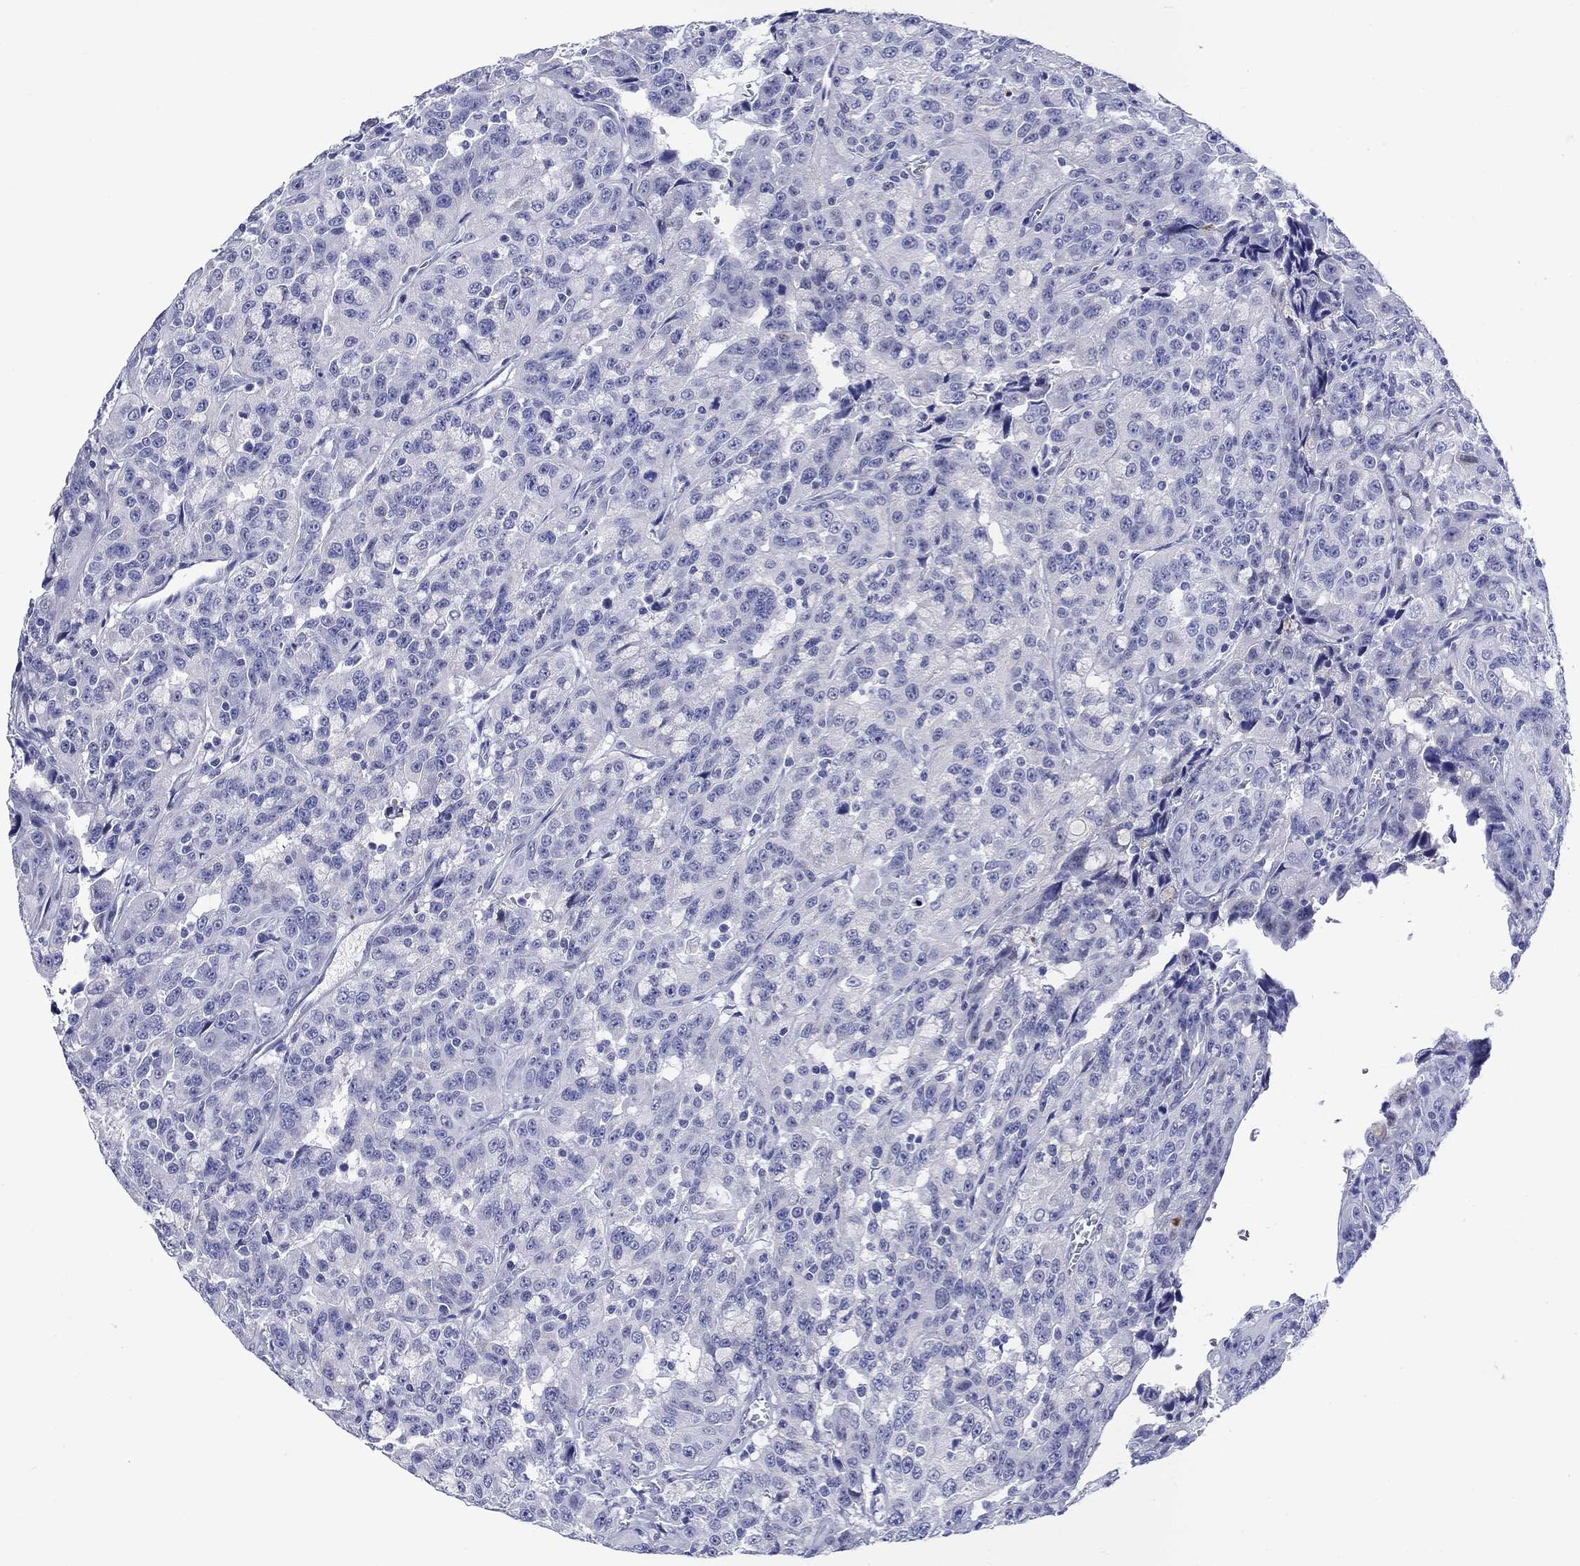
{"staining": {"intensity": "negative", "quantity": "none", "location": "none"}, "tissue": "urothelial cancer", "cell_type": "Tumor cells", "image_type": "cancer", "snomed": [{"axis": "morphology", "description": "Urothelial carcinoma, NOS"}, {"axis": "morphology", "description": "Urothelial carcinoma, High grade"}, {"axis": "topography", "description": "Urinary bladder"}], "caption": "This micrograph is of urothelial carcinoma (high-grade) stained with IHC to label a protein in brown with the nuclei are counter-stained blue. There is no expression in tumor cells.", "gene": "CRYGS", "patient": {"sex": "female", "age": 73}}